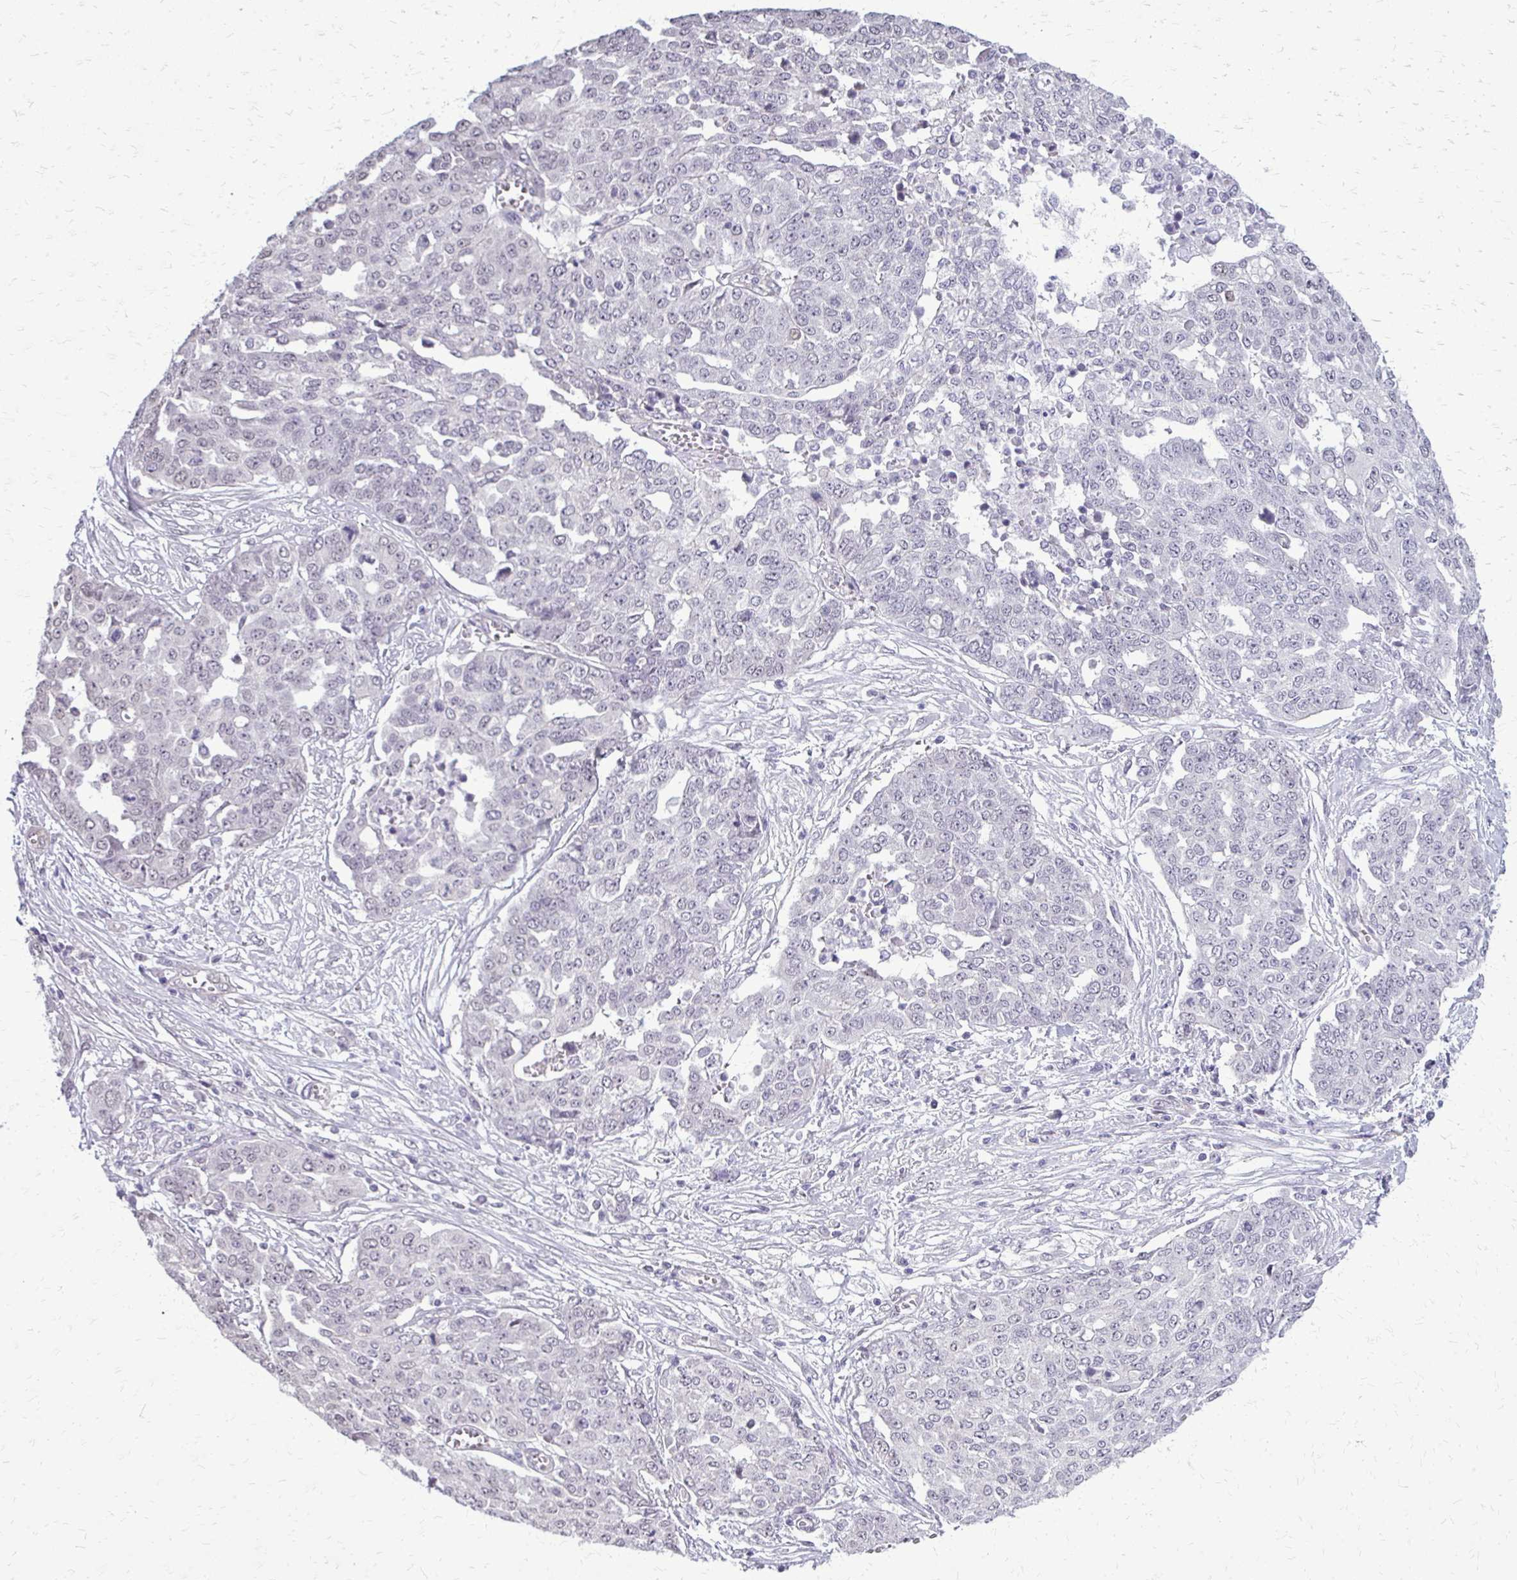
{"staining": {"intensity": "negative", "quantity": "none", "location": "none"}, "tissue": "ovarian cancer", "cell_type": "Tumor cells", "image_type": "cancer", "snomed": [{"axis": "morphology", "description": "Cystadenocarcinoma, serous, NOS"}, {"axis": "topography", "description": "Soft tissue"}, {"axis": "topography", "description": "Ovary"}], "caption": "High power microscopy photomicrograph of an immunohistochemistry (IHC) photomicrograph of ovarian cancer (serous cystadenocarcinoma), revealing no significant positivity in tumor cells.", "gene": "PLCB1", "patient": {"sex": "female", "age": 57}}